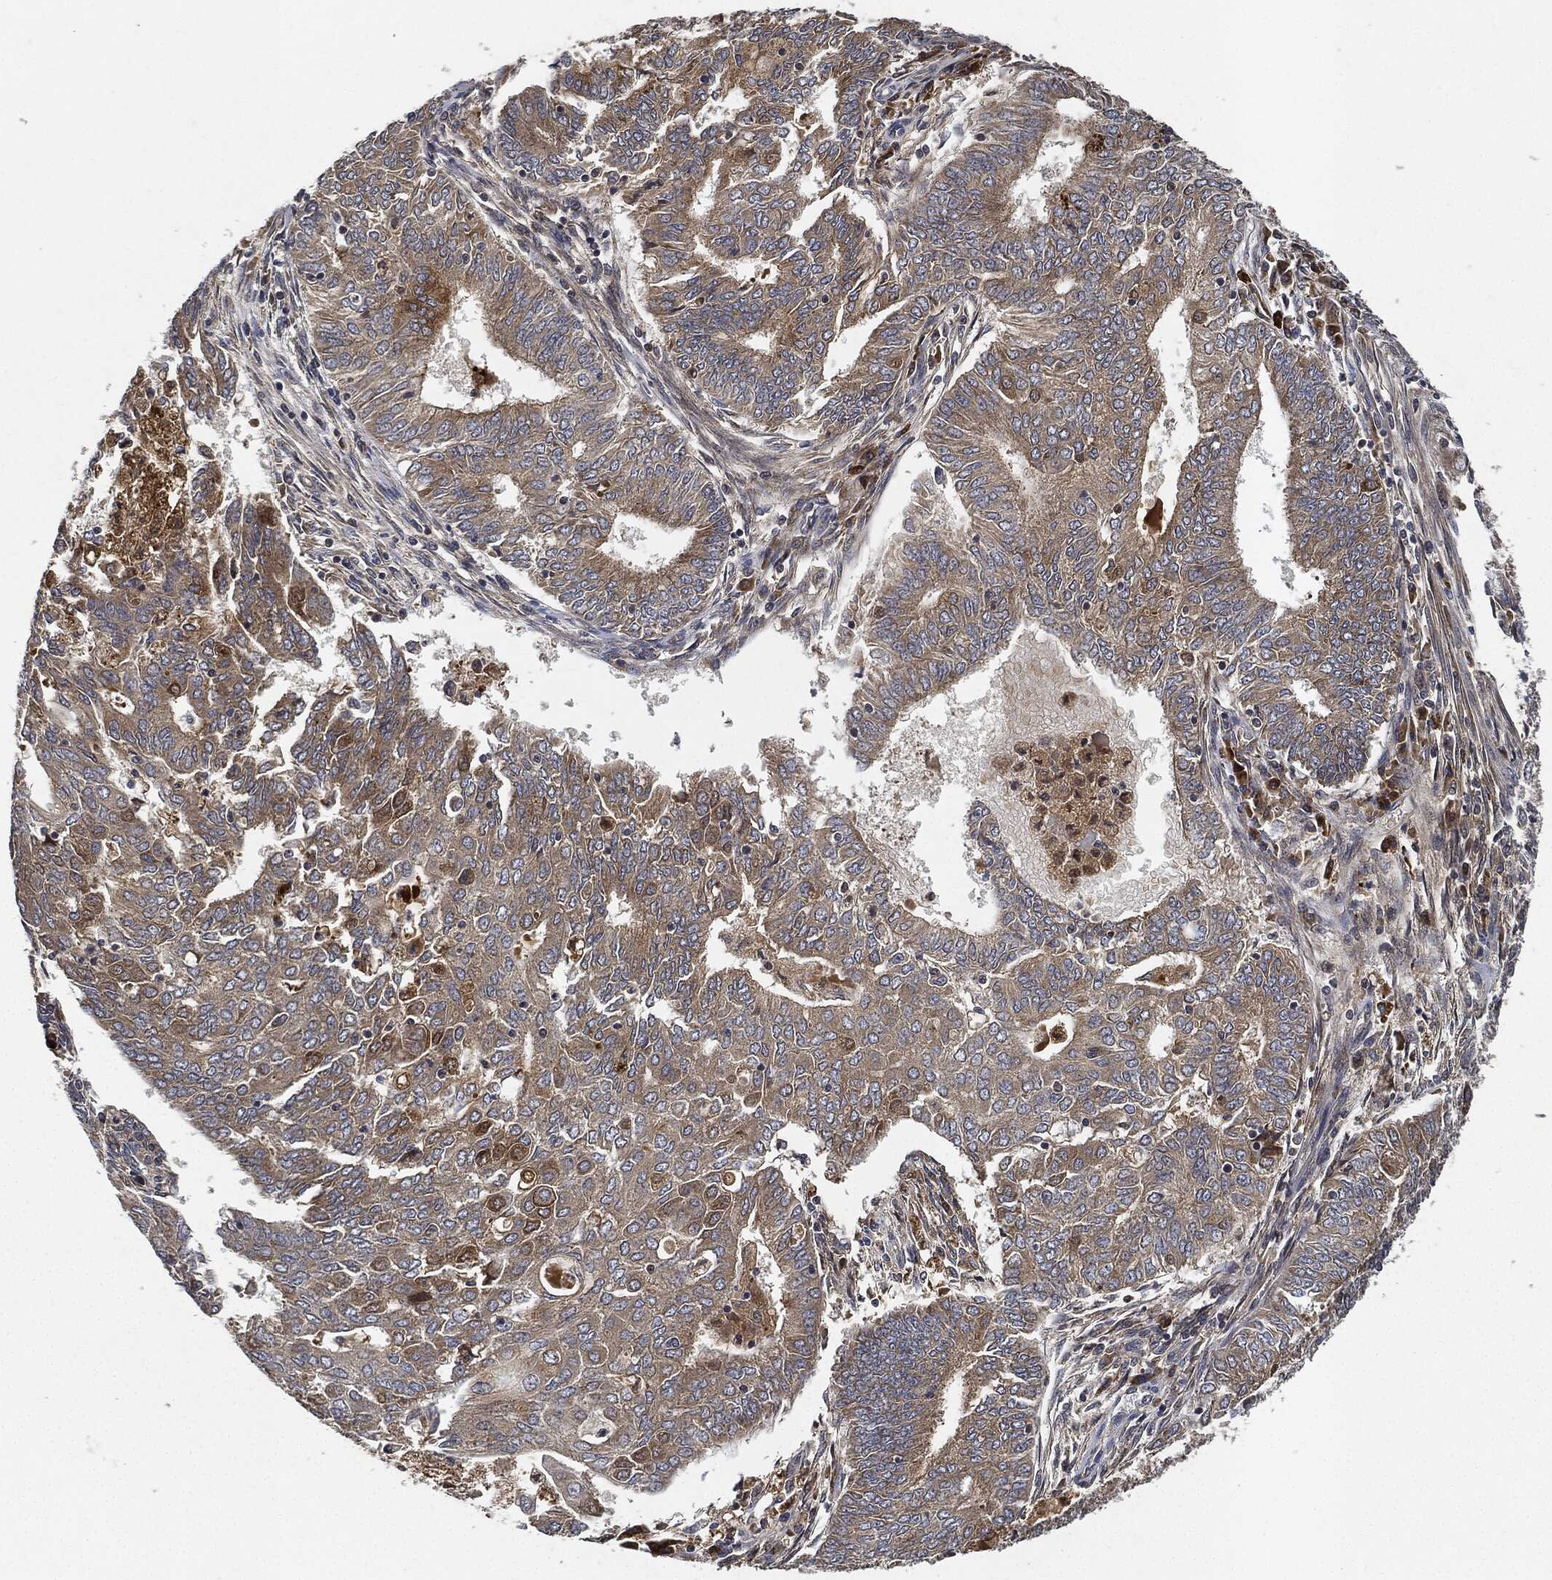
{"staining": {"intensity": "weak", "quantity": "25%-75%", "location": "cytoplasmic/membranous"}, "tissue": "endometrial cancer", "cell_type": "Tumor cells", "image_type": "cancer", "snomed": [{"axis": "morphology", "description": "Adenocarcinoma, NOS"}, {"axis": "topography", "description": "Endometrium"}], "caption": "DAB immunohistochemical staining of human adenocarcinoma (endometrial) exhibits weak cytoplasmic/membranous protein positivity in about 25%-75% of tumor cells.", "gene": "MLST8", "patient": {"sex": "female", "age": 62}}